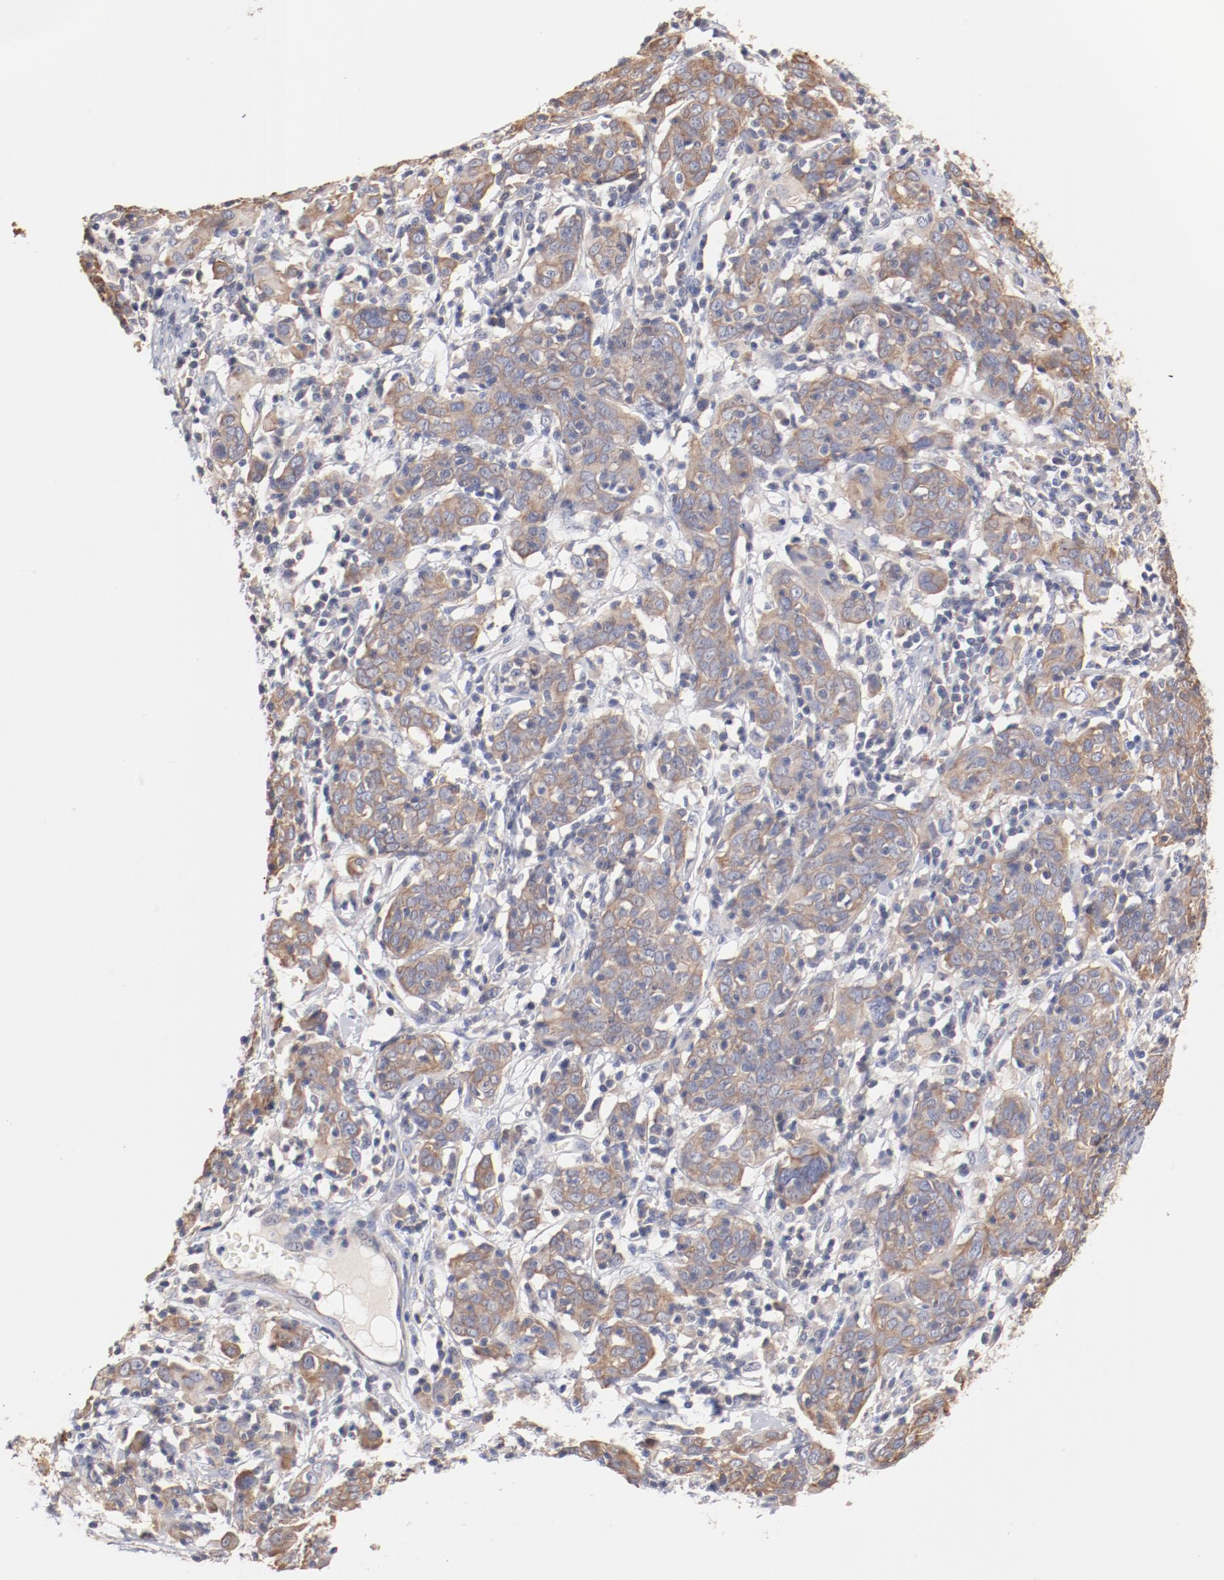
{"staining": {"intensity": "weak", "quantity": ">75%", "location": "cytoplasmic/membranous"}, "tissue": "cervical cancer", "cell_type": "Tumor cells", "image_type": "cancer", "snomed": [{"axis": "morphology", "description": "Normal tissue, NOS"}, {"axis": "morphology", "description": "Squamous cell carcinoma, NOS"}, {"axis": "topography", "description": "Cervix"}], "caption": "Human cervical squamous cell carcinoma stained with a brown dye exhibits weak cytoplasmic/membranous positive expression in approximately >75% of tumor cells.", "gene": "SETD3", "patient": {"sex": "female", "age": 67}}